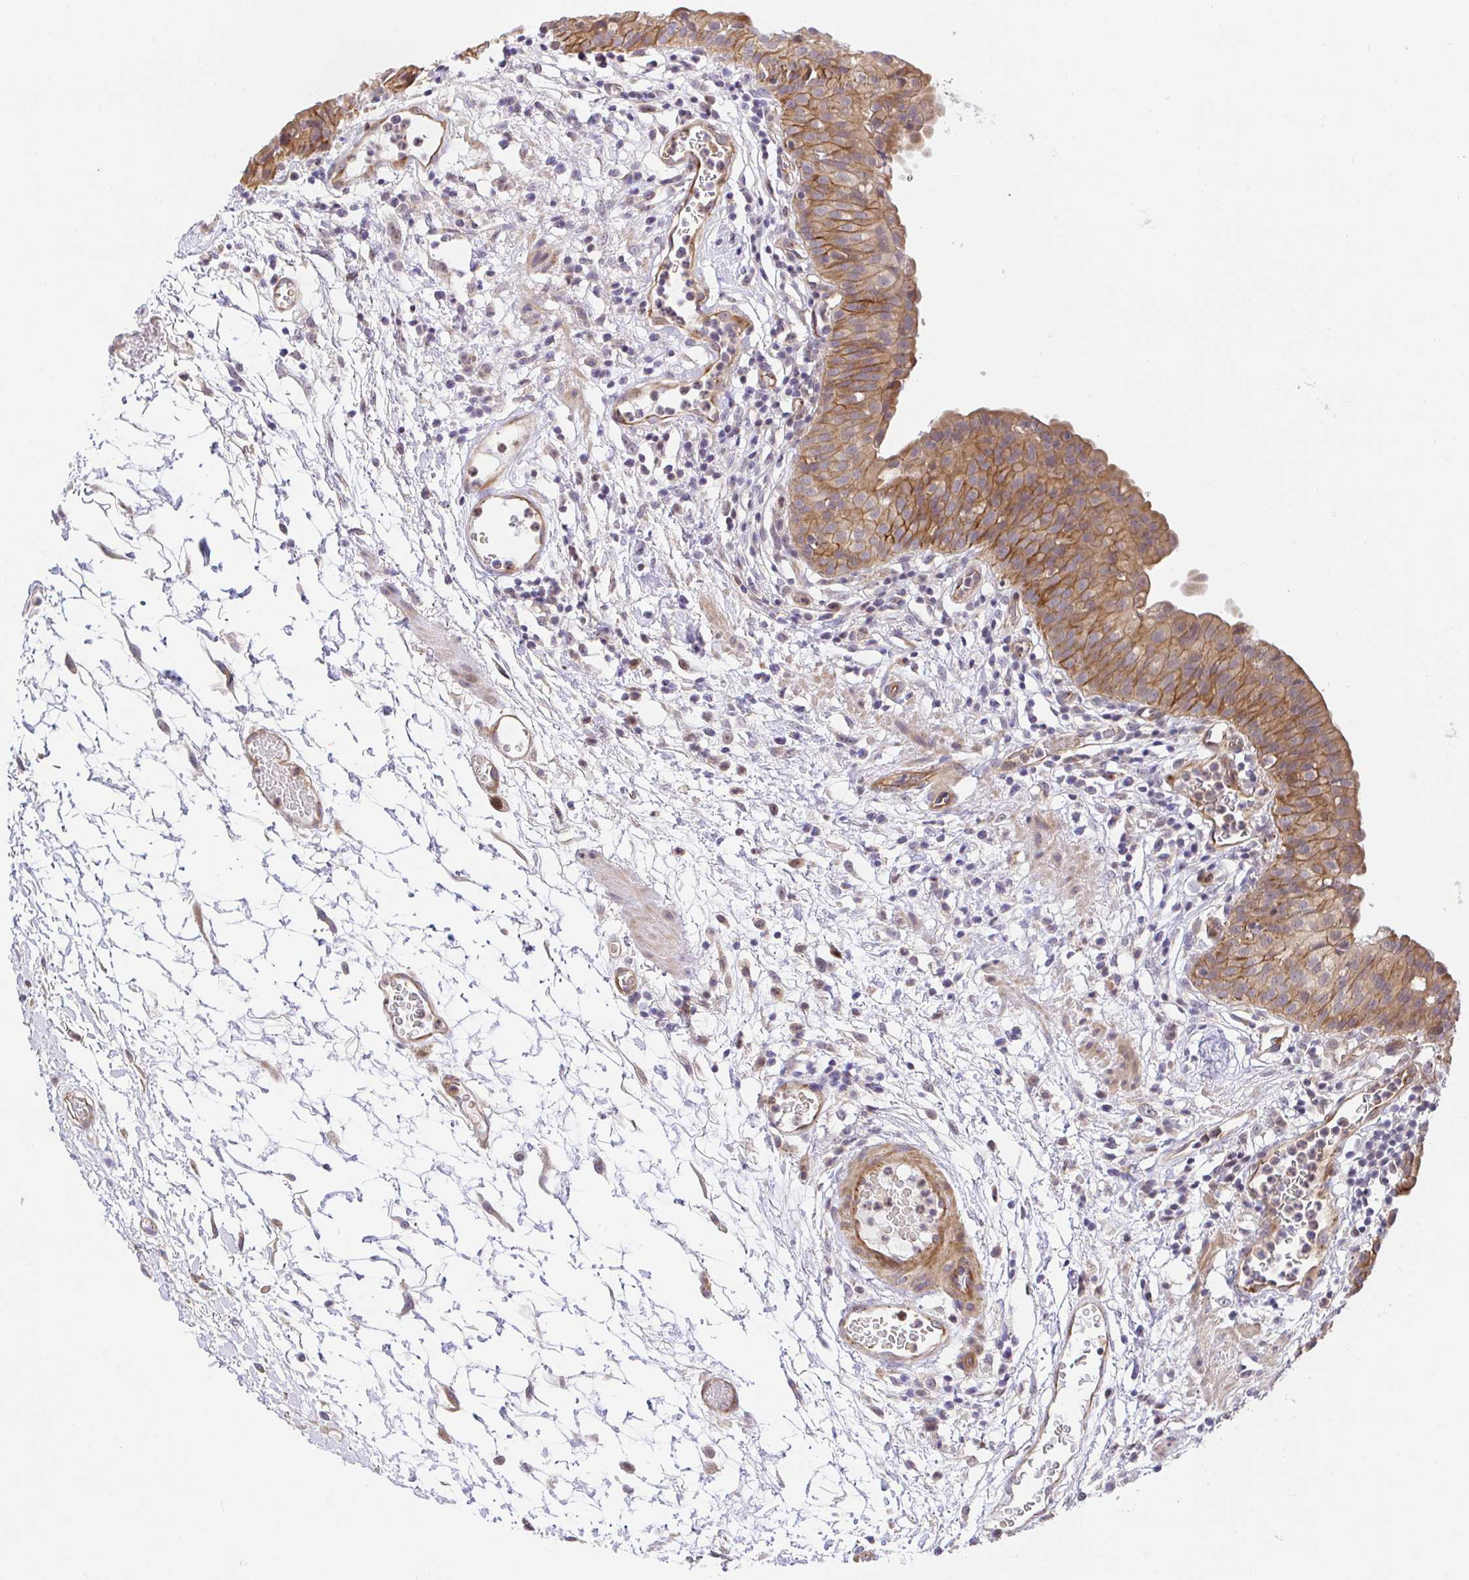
{"staining": {"intensity": "moderate", "quantity": ">75%", "location": "cytoplasmic/membranous"}, "tissue": "urinary bladder", "cell_type": "Urothelial cells", "image_type": "normal", "snomed": [{"axis": "morphology", "description": "Normal tissue, NOS"}, {"axis": "morphology", "description": "Inflammation, NOS"}, {"axis": "topography", "description": "Urinary bladder"}], "caption": "High-magnification brightfield microscopy of normal urinary bladder stained with DAB (brown) and counterstained with hematoxylin (blue). urothelial cells exhibit moderate cytoplasmic/membranous expression is identified in approximately>75% of cells.", "gene": "TRIM55", "patient": {"sex": "male", "age": 57}}